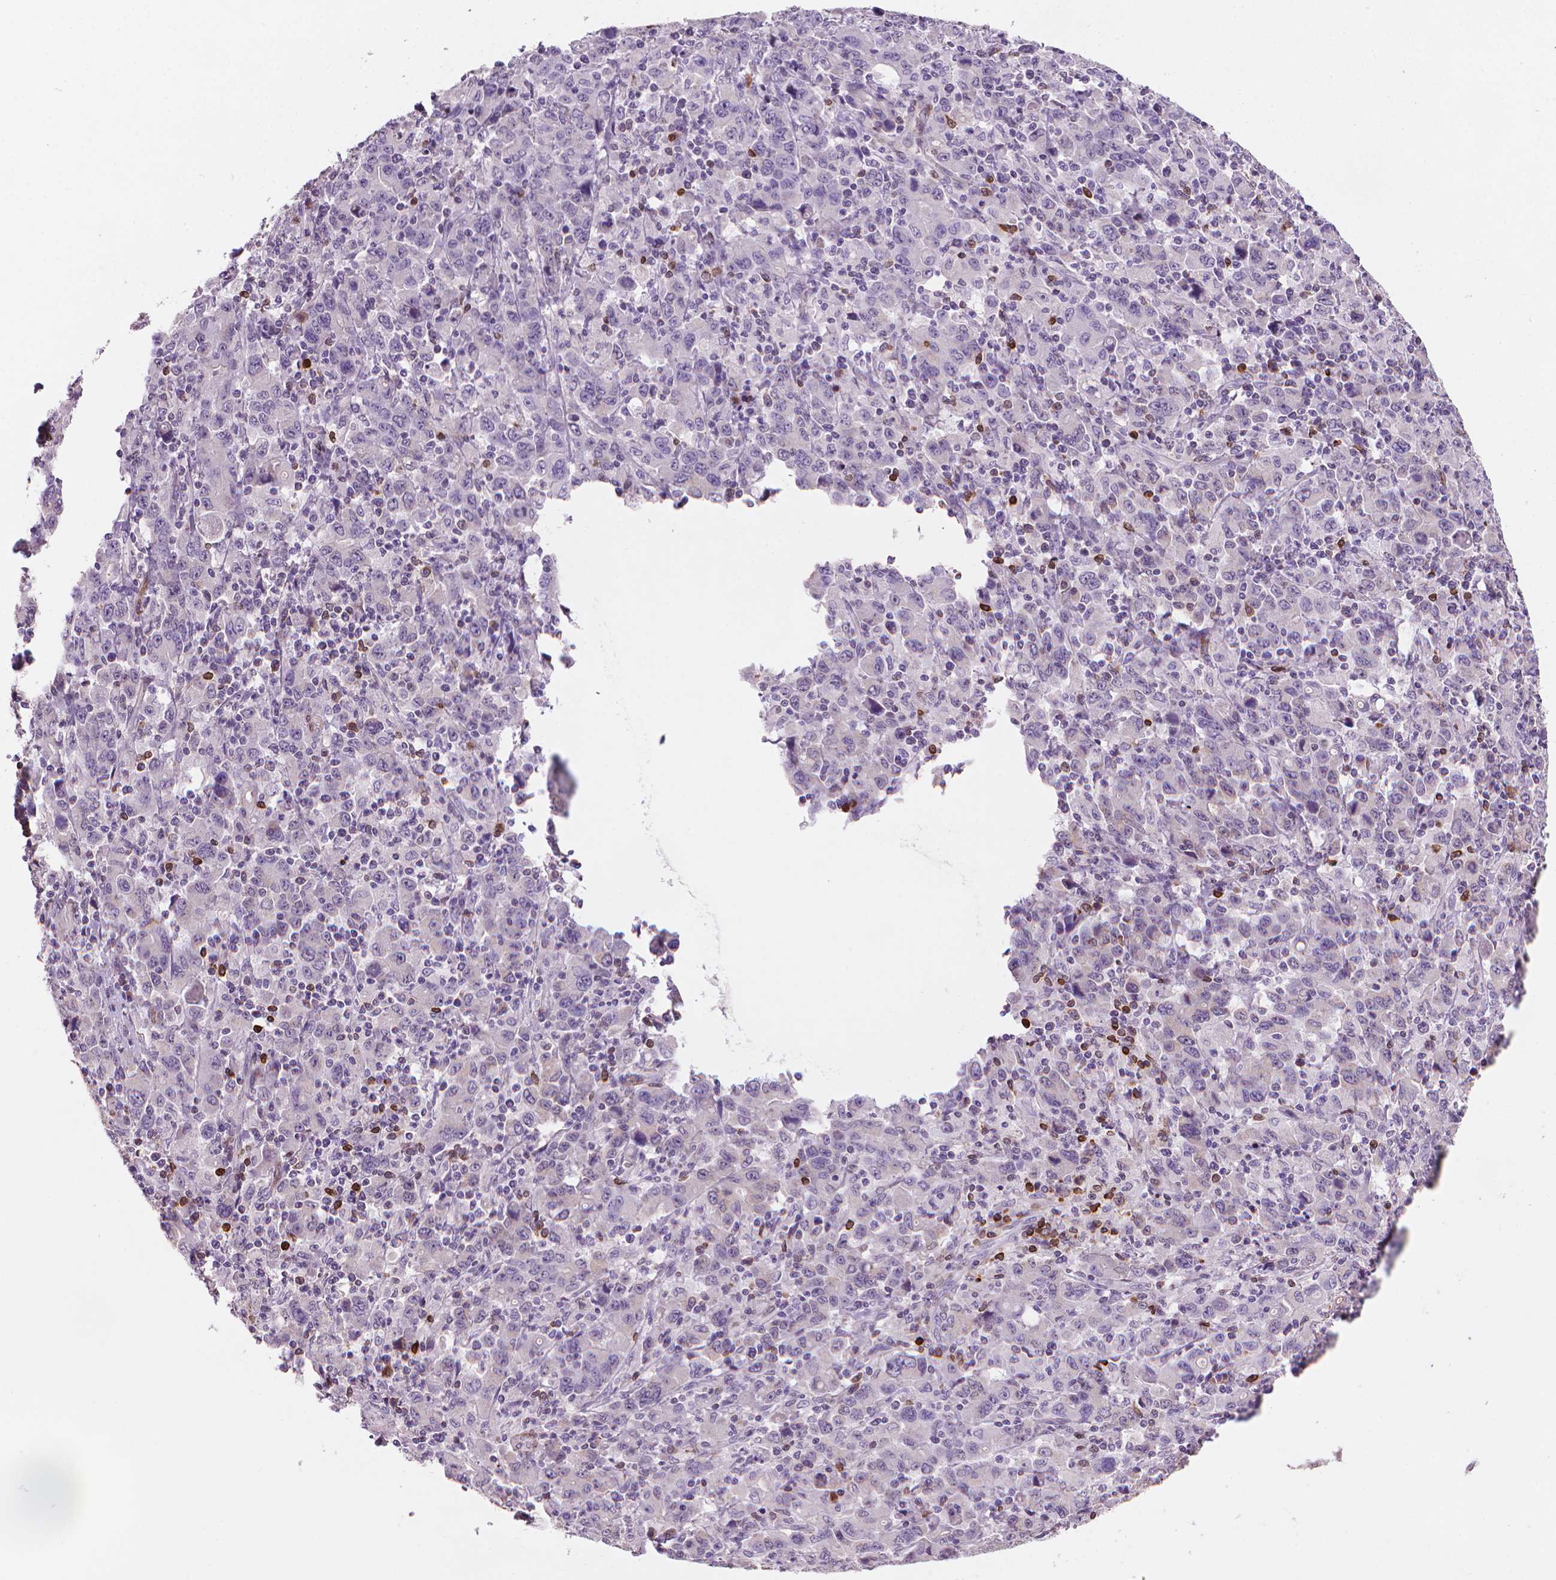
{"staining": {"intensity": "negative", "quantity": "none", "location": "none"}, "tissue": "stomach cancer", "cell_type": "Tumor cells", "image_type": "cancer", "snomed": [{"axis": "morphology", "description": "Adenocarcinoma, NOS"}, {"axis": "topography", "description": "Stomach, upper"}], "caption": "Immunohistochemistry (IHC) image of neoplastic tissue: adenocarcinoma (stomach) stained with DAB (3,3'-diaminobenzidine) exhibits no significant protein expression in tumor cells. (DAB (3,3'-diaminobenzidine) immunohistochemistry (IHC) with hematoxylin counter stain).", "gene": "BCL2", "patient": {"sex": "male", "age": 69}}